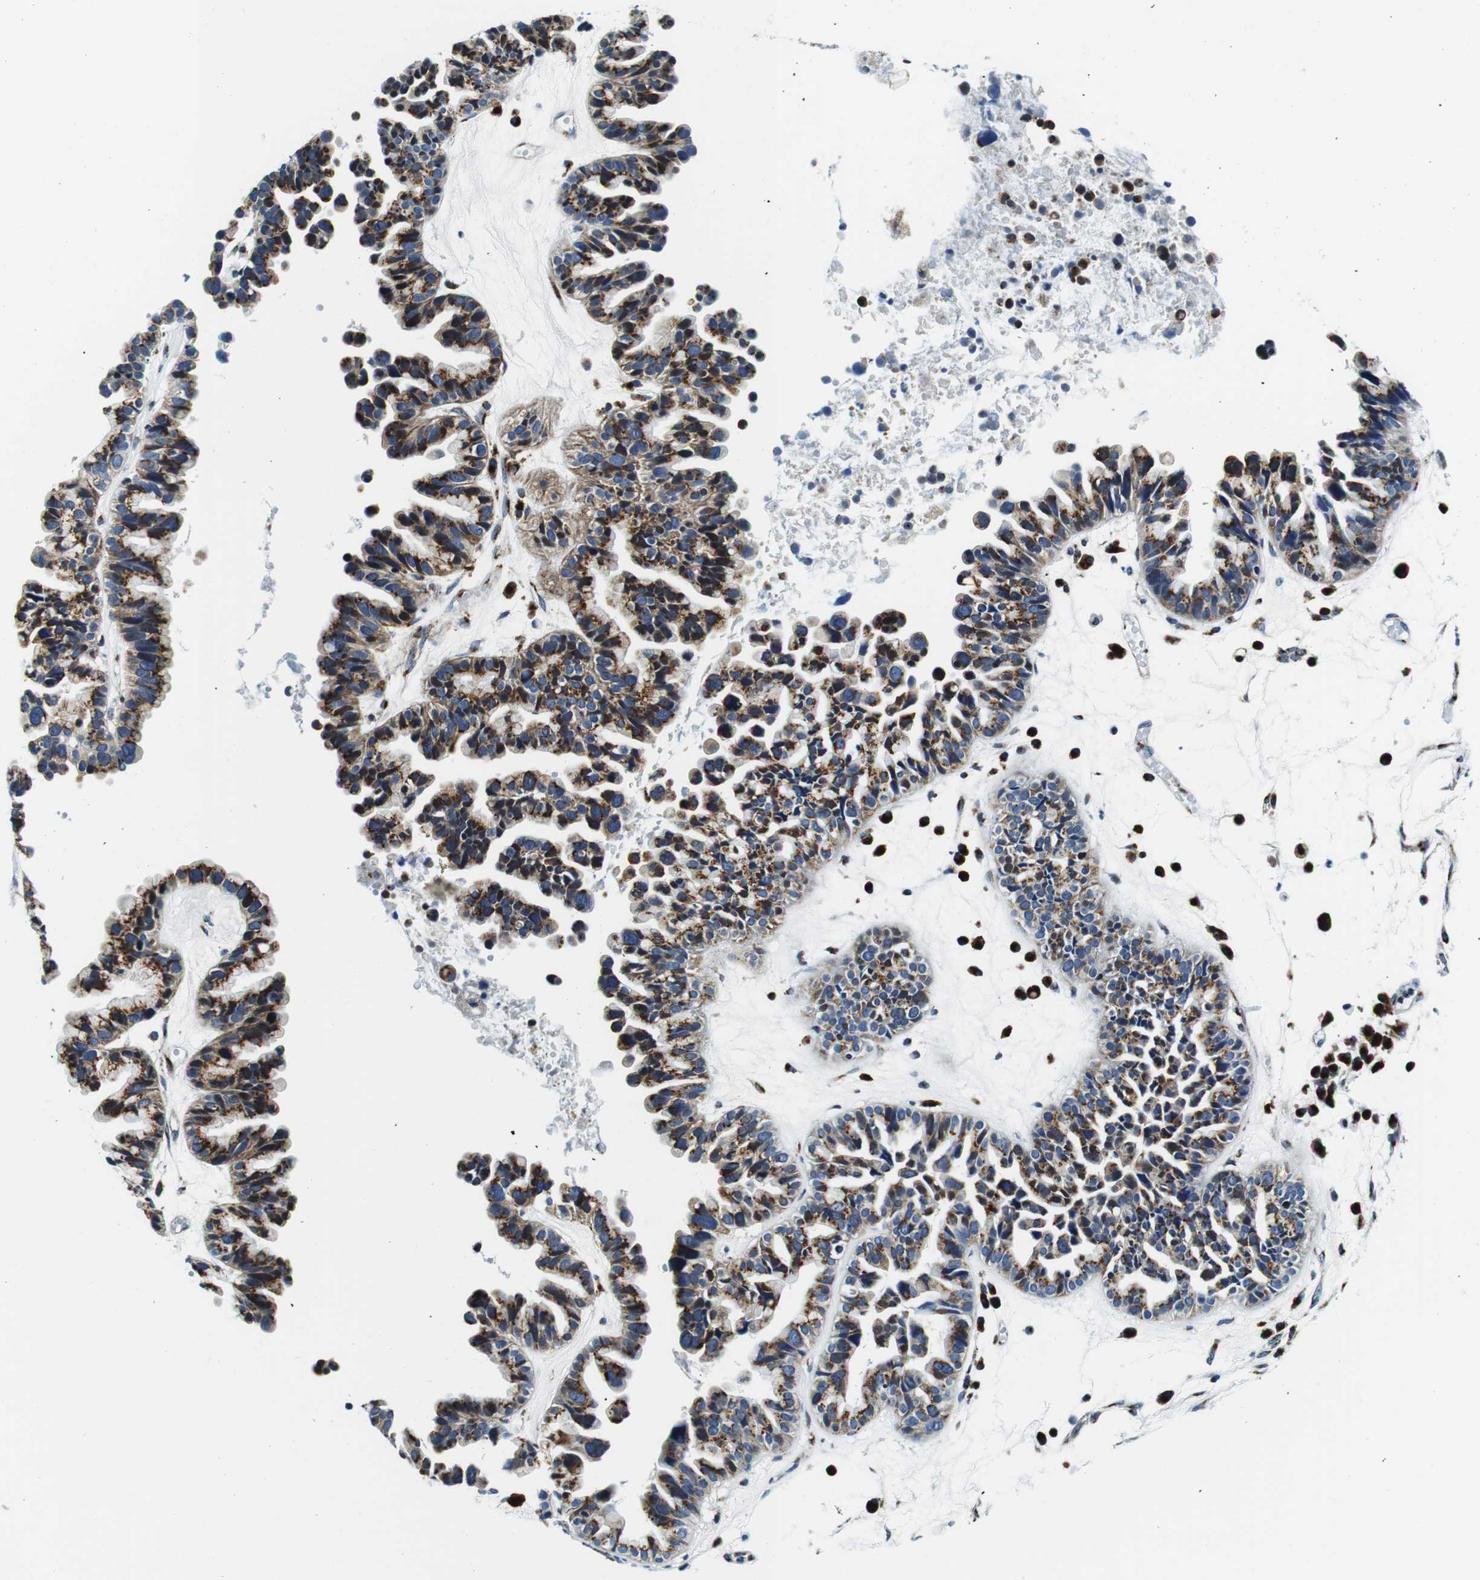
{"staining": {"intensity": "strong", "quantity": "25%-75%", "location": "cytoplasmic/membranous"}, "tissue": "ovarian cancer", "cell_type": "Tumor cells", "image_type": "cancer", "snomed": [{"axis": "morphology", "description": "Cystadenocarcinoma, serous, NOS"}, {"axis": "topography", "description": "Ovary"}], "caption": "DAB immunohistochemical staining of human ovarian cancer (serous cystadenocarcinoma) reveals strong cytoplasmic/membranous protein staining in approximately 25%-75% of tumor cells.", "gene": "FAR2", "patient": {"sex": "female", "age": 56}}